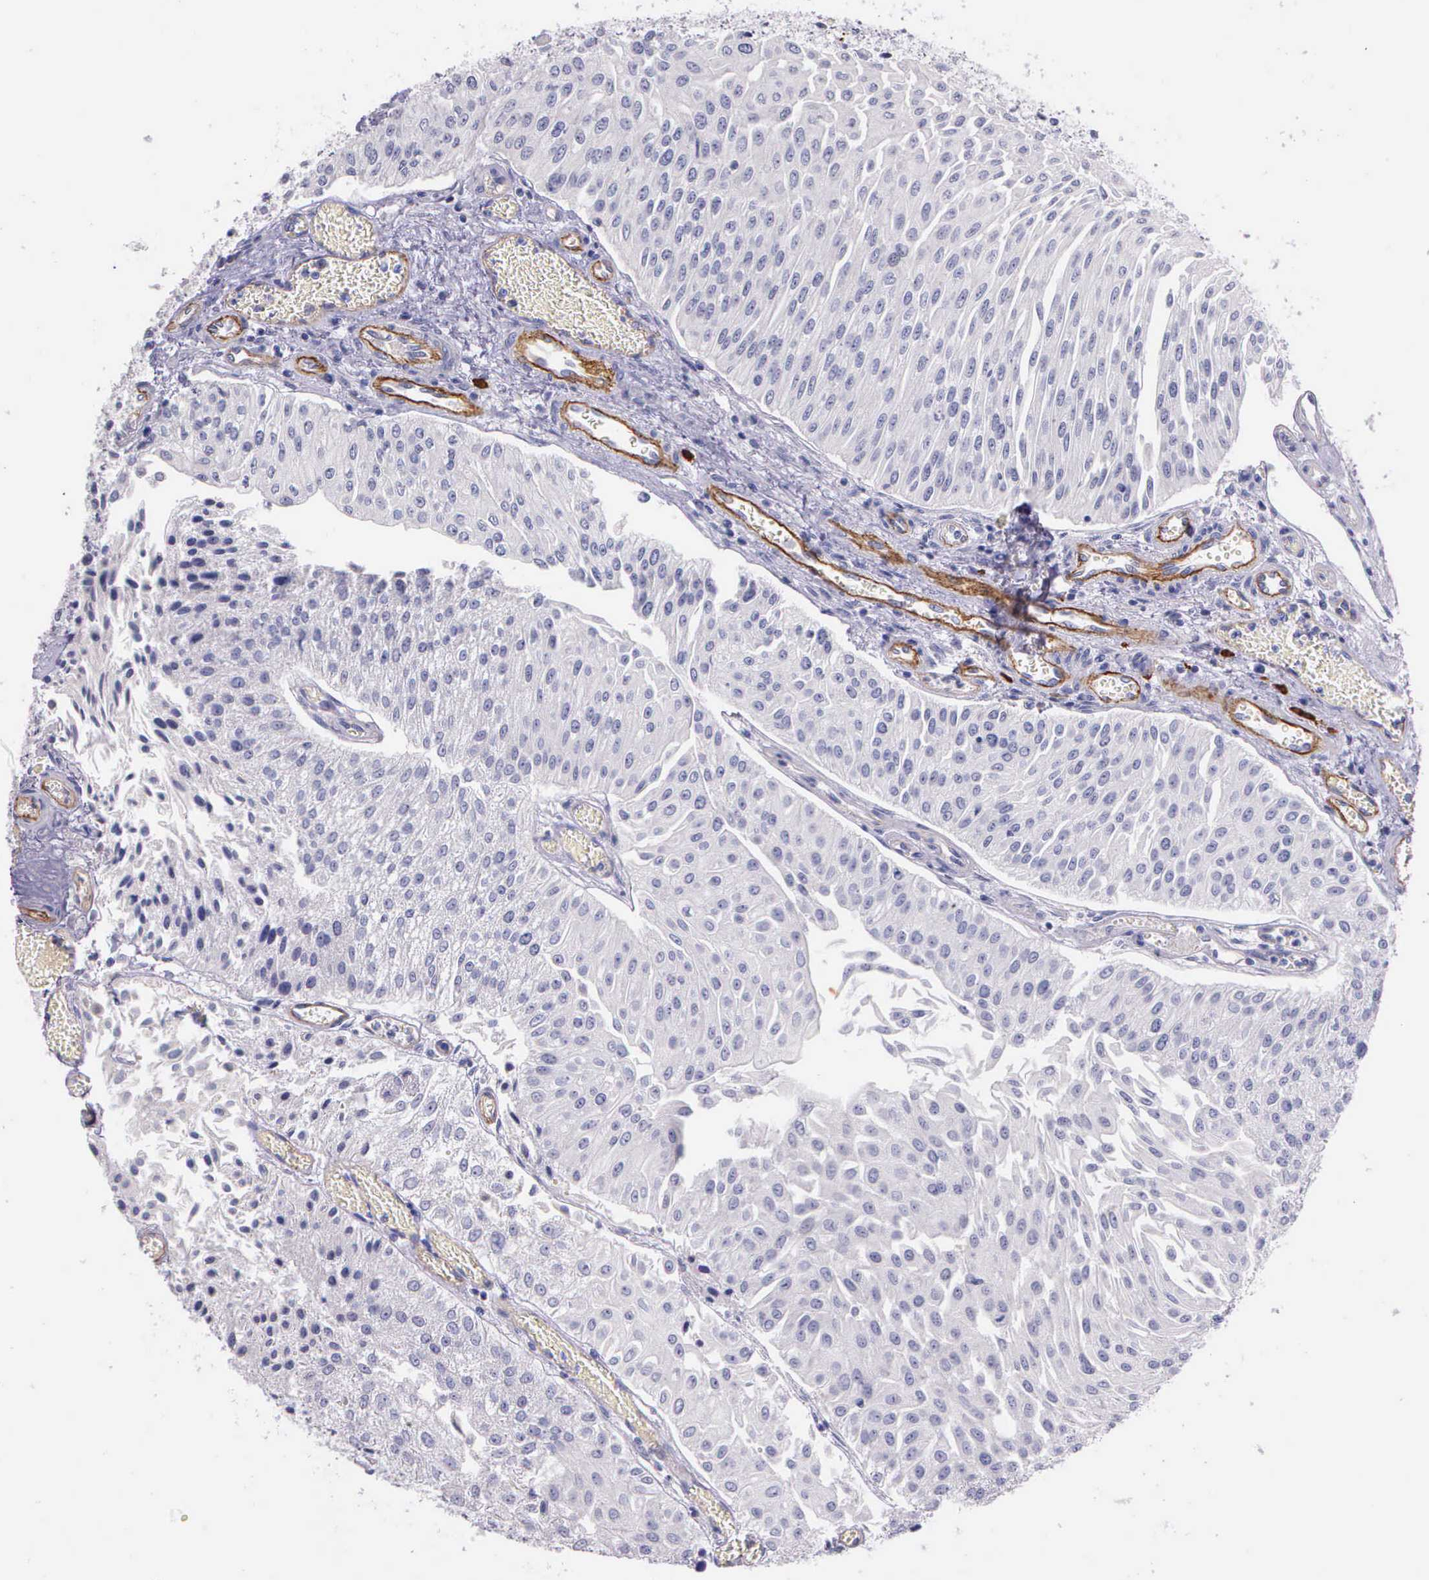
{"staining": {"intensity": "negative", "quantity": "none", "location": "none"}, "tissue": "urothelial cancer", "cell_type": "Tumor cells", "image_type": "cancer", "snomed": [{"axis": "morphology", "description": "Urothelial carcinoma, Low grade"}, {"axis": "topography", "description": "Urinary bladder"}], "caption": "This is a micrograph of IHC staining of urothelial carcinoma (low-grade), which shows no expression in tumor cells.", "gene": "THSD7A", "patient": {"sex": "male", "age": 86}}